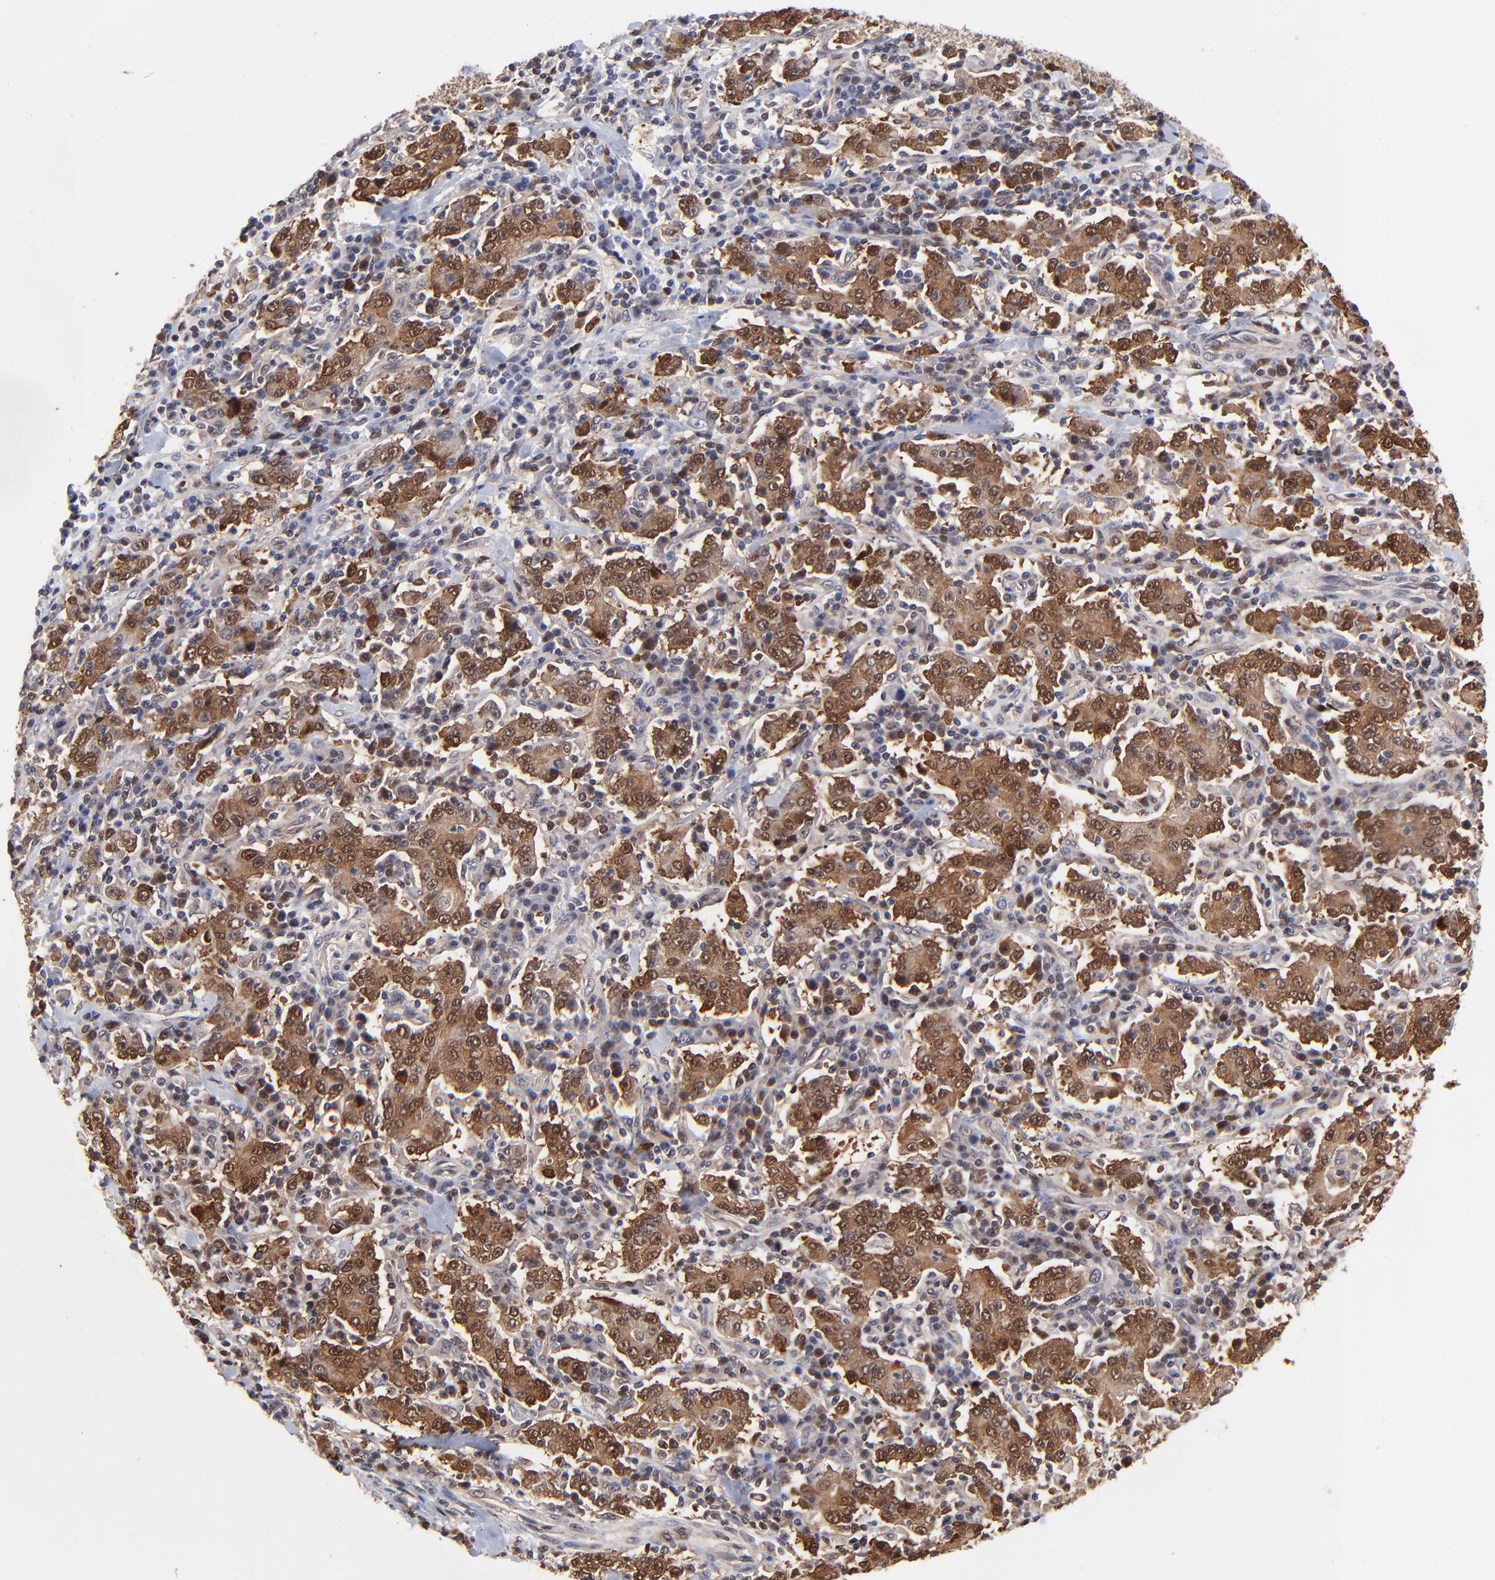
{"staining": {"intensity": "moderate", "quantity": ">75%", "location": "cytoplasmic/membranous,nuclear"}, "tissue": "stomach cancer", "cell_type": "Tumor cells", "image_type": "cancer", "snomed": [{"axis": "morphology", "description": "Normal tissue, NOS"}, {"axis": "morphology", "description": "Adenocarcinoma, NOS"}, {"axis": "topography", "description": "Stomach, upper"}, {"axis": "topography", "description": "Stomach"}], "caption": "Immunohistochemical staining of stomach cancer (adenocarcinoma) reveals moderate cytoplasmic/membranous and nuclear protein staining in about >75% of tumor cells. (Brightfield microscopy of DAB IHC at high magnification).", "gene": "DCTPP1", "patient": {"sex": "male", "age": 59}}